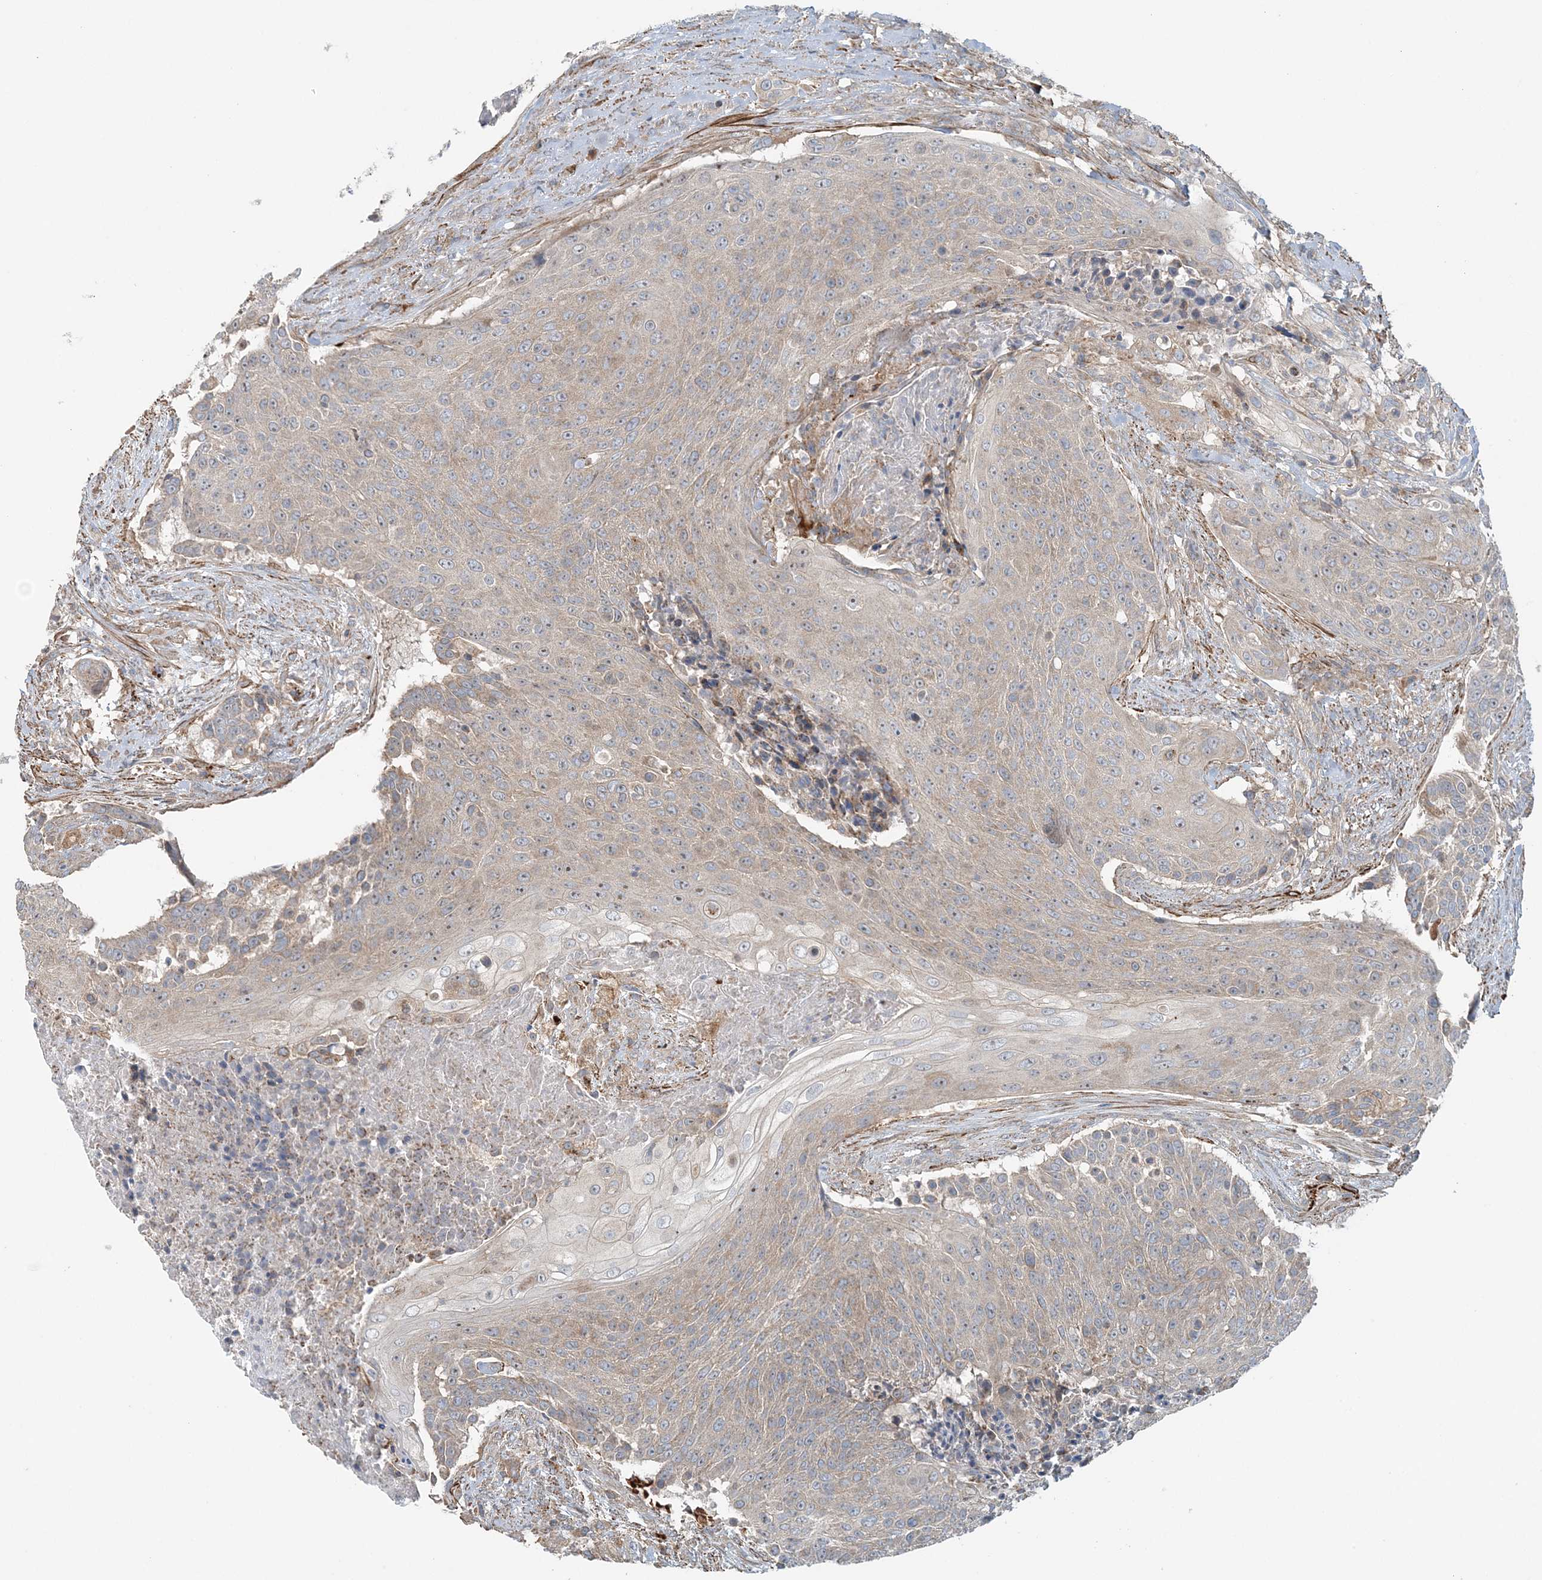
{"staining": {"intensity": "weak", "quantity": "25%-75%", "location": "cytoplasmic/membranous"}, "tissue": "urothelial cancer", "cell_type": "Tumor cells", "image_type": "cancer", "snomed": [{"axis": "morphology", "description": "Urothelial carcinoma, High grade"}, {"axis": "topography", "description": "Urinary bladder"}], "caption": "Immunohistochemistry (IHC) of urothelial cancer demonstrates low levels of weak cytoplasmic/membranous positivity in about 25%-75% of tumor cells.", "gene": "TTI1", "patient": {"sex": "female", "age": 63}}